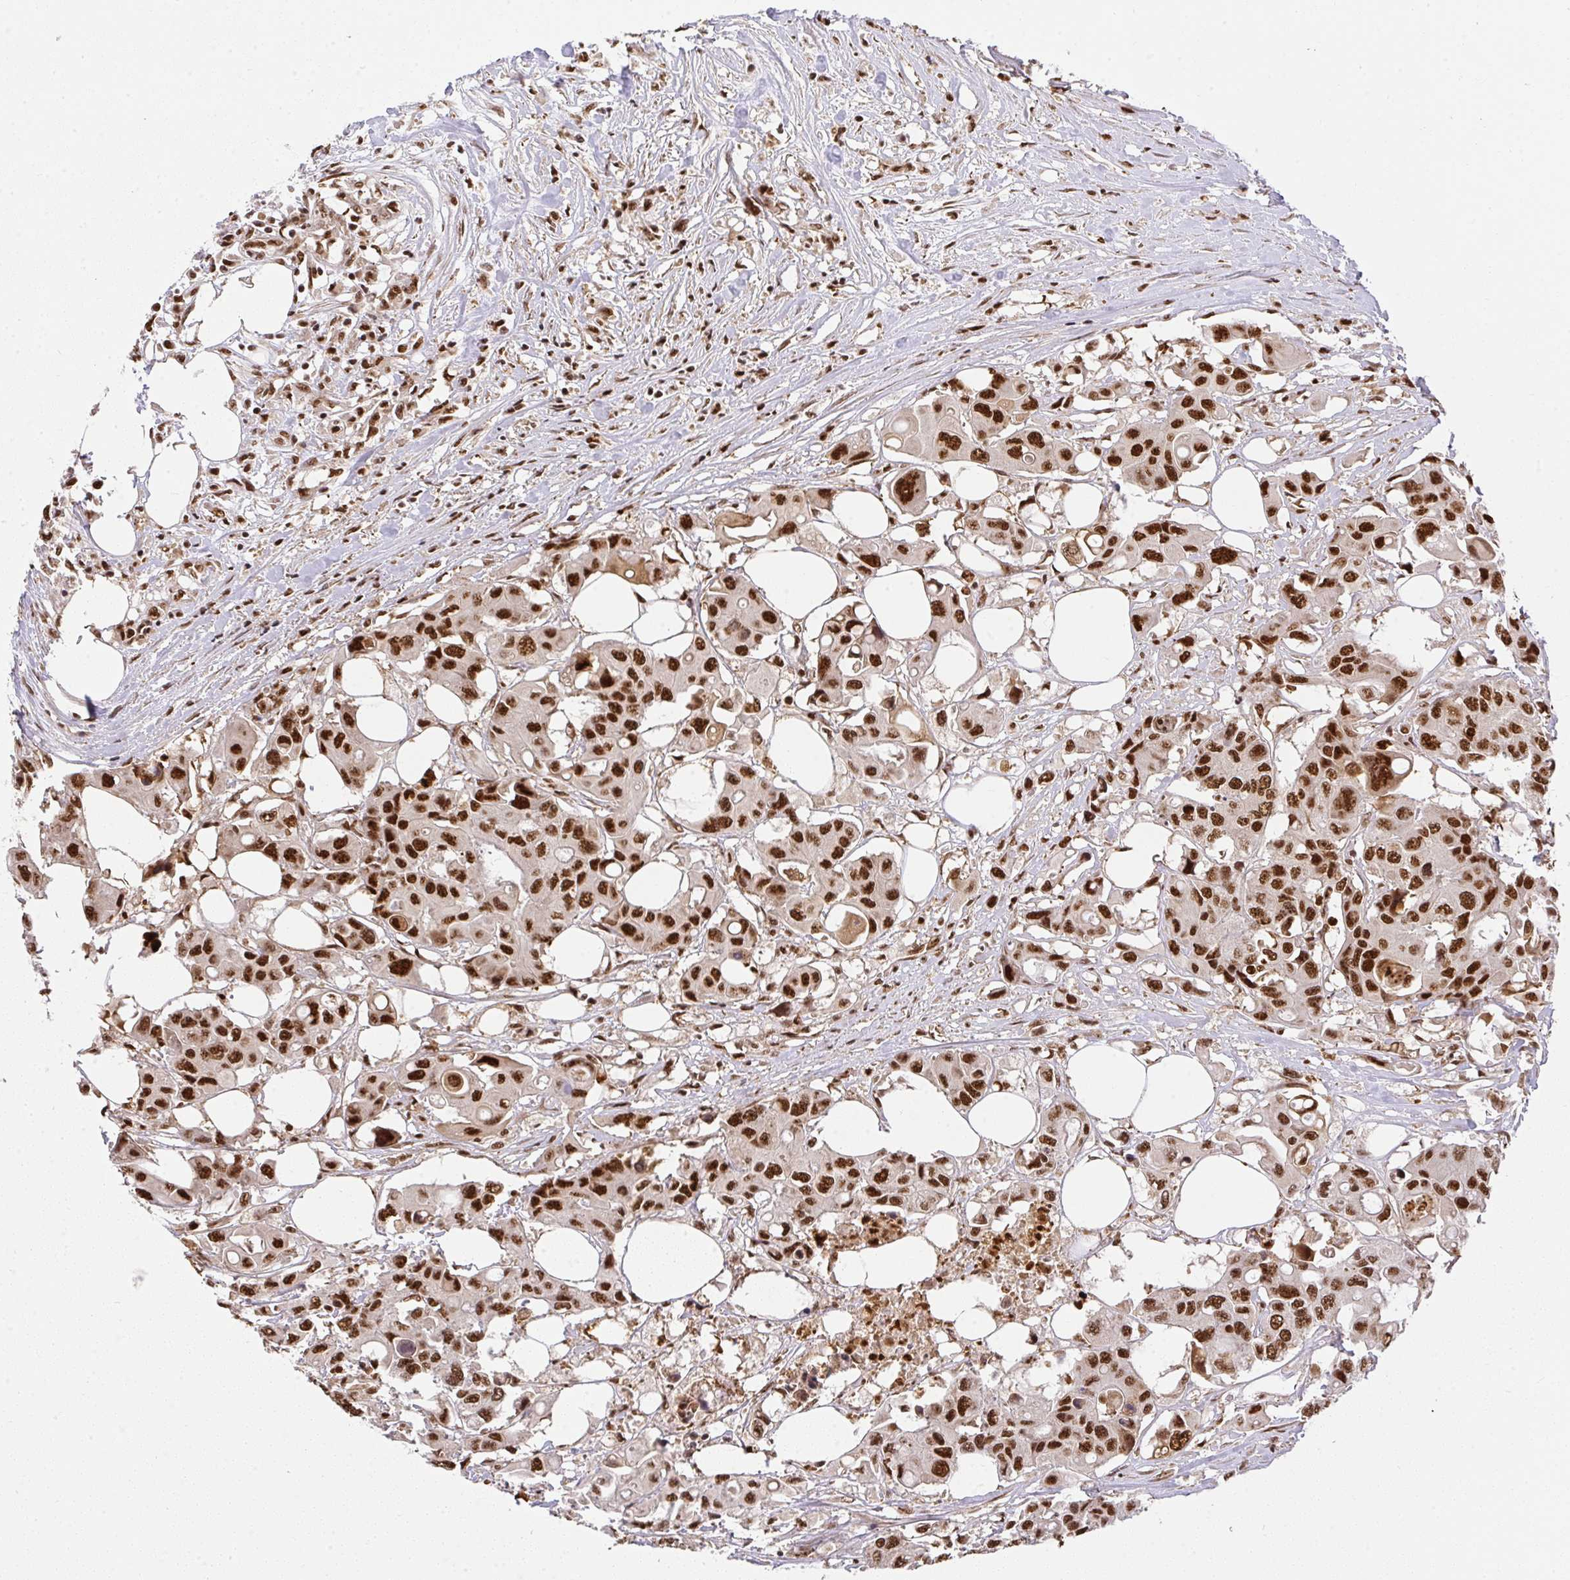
{"staining": {"intensity": "strong", "quantity": ">75%", "location": "nuclear"}, "tissue": "colorectal cancer", "cell_type": "Tumor cells", "image_type": "cancer", "snomed": [{"axis": "morphology", "description": "Adenocarcinoma, NOS"}, {"axis": "topography", "description": "Colon"}], "caption": "This micrograph demonstrates immunohistochemistry (IHC) staining of human adenocarcinoma (colorectal), with high strong nuclear positivity in approximately >75% of tumor cells.", "gene": "U2AF1", "patient": {"sex": "male", "age": 77}}